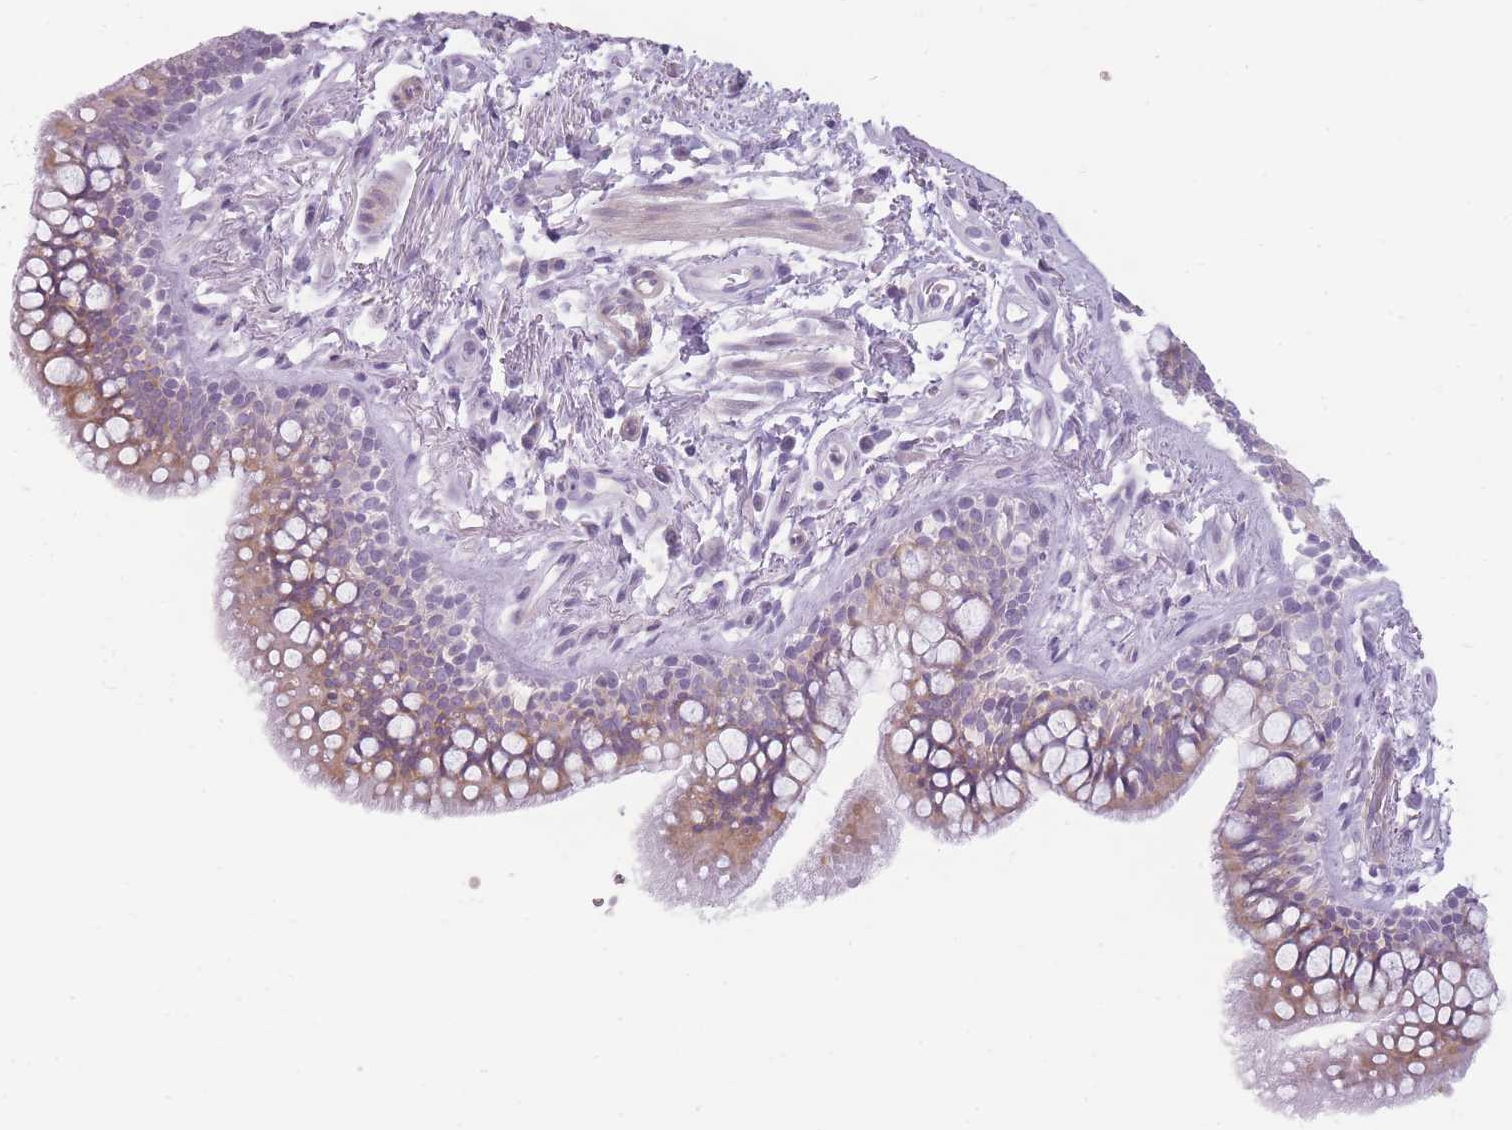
{"staining": {"intensity": "moderate", "quantity": ">75%", "location": "cytoplasmic/membranous"}, "tissue": "bronchus", "cell_type": "Respiratory epithelial cells", "image_type": "normal", "snomed": [{"axis": "morphology", "description": "Normal tissue, NOS"}, {"axis": "morphology", "description": "Neoplasm, uncertain whether benign or malignant"}, {"axis": "topography", "description": "Bronchus"}, {"axis": "topography", "description": "Lung"}], "caption": "Benign bronchus exhibits moderate cytoplasmic/membranous positivity in approximately >75% of respiratory epithelial cells, visualized by immunohistochemistry.", "gene": "GGT1", "patient": {"sex": "male", "age": 55}}